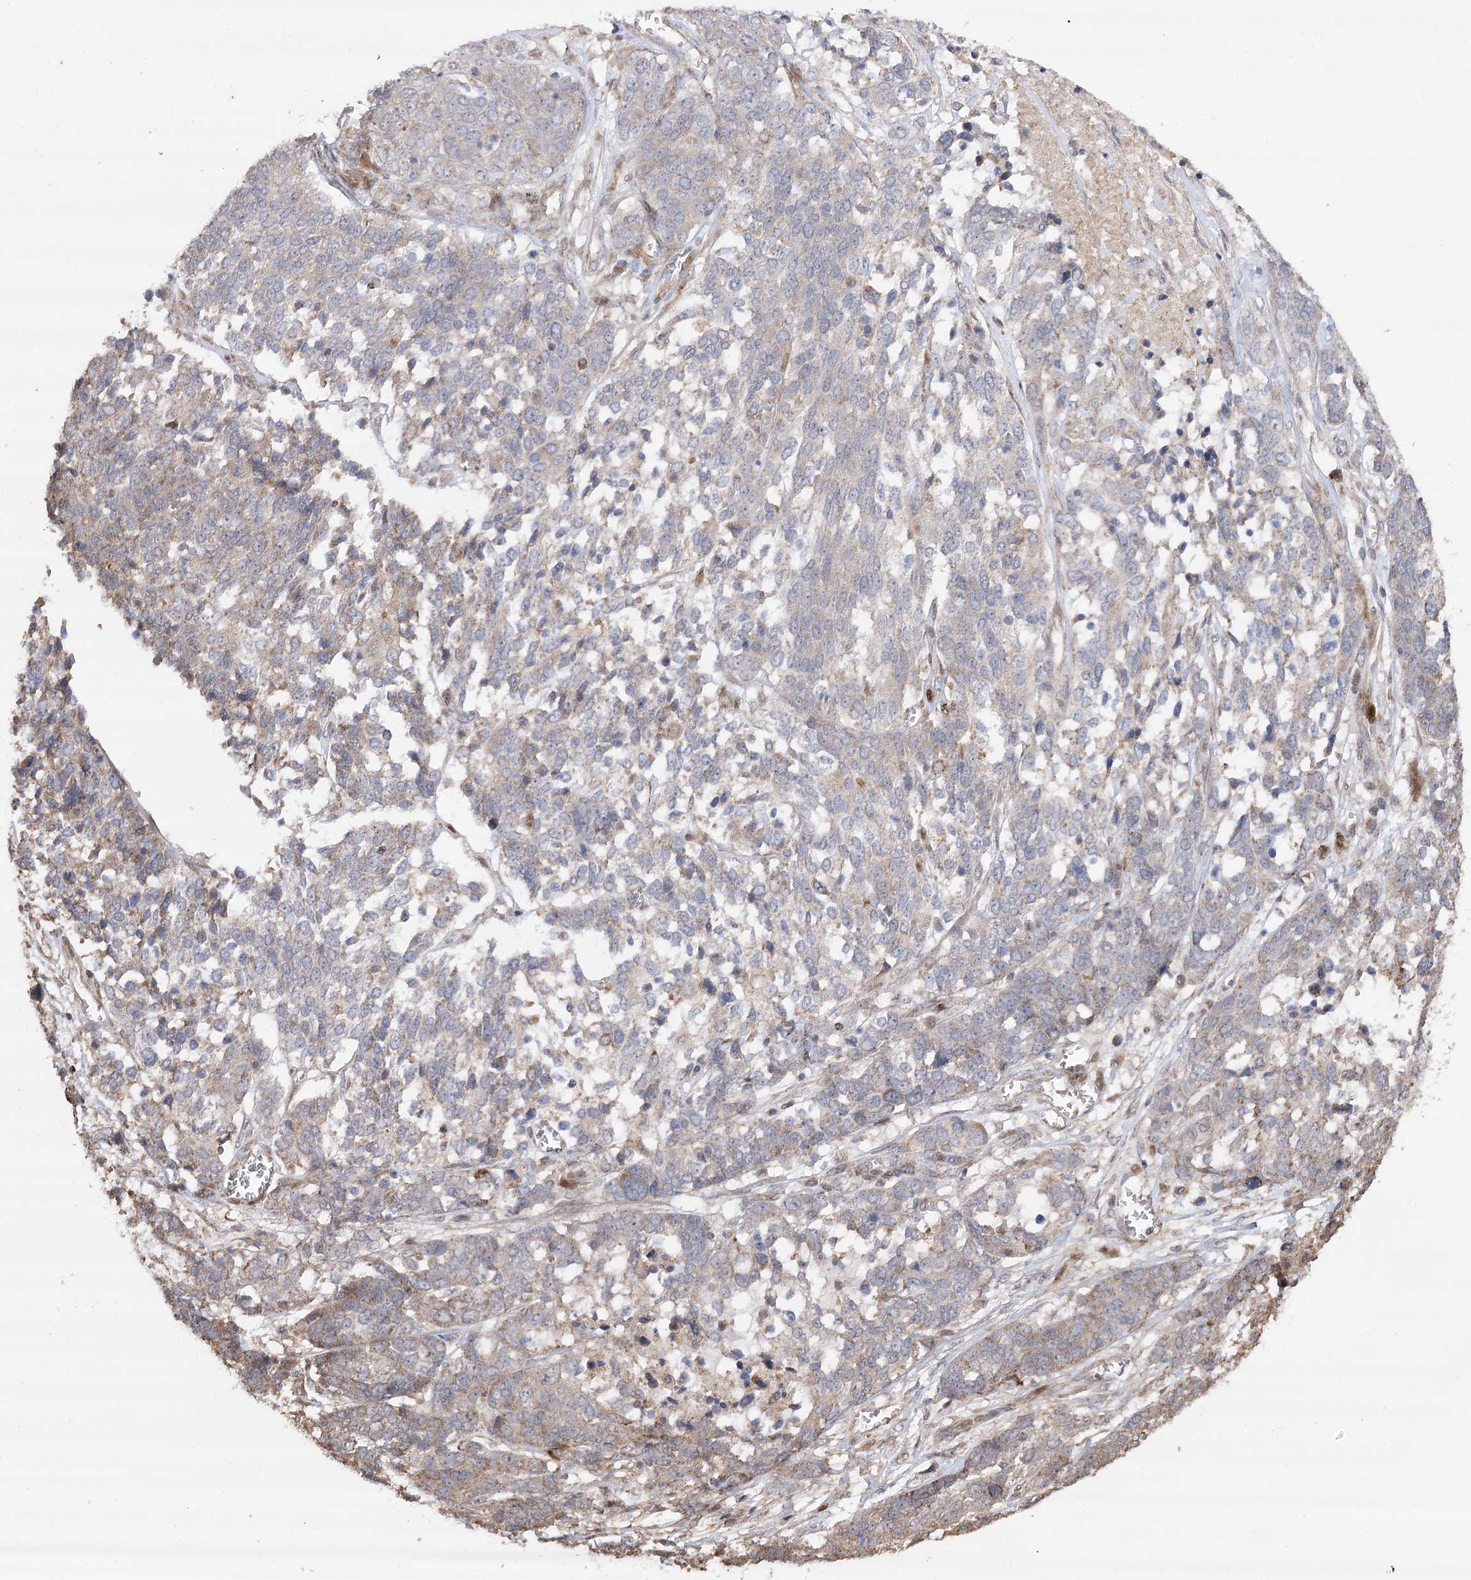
{"staining": {"intensity": "negative", "quantity": "none", "location": "none"}, "tissue": "ovarian cancer", "cell_type": "Tumor cells", "image_type": "cancer", "snomed": [{"axis": "morphology", "description": "Cystadenocarcinoma, serous, NOS"}, {"axis": "topography", "description": "Ovary"}], "caption": "Tumor cells are negative for protein expression in human ovarian cancer.", "gene": "OBSL1", "patient": {"sex": "female", "age": 44}}